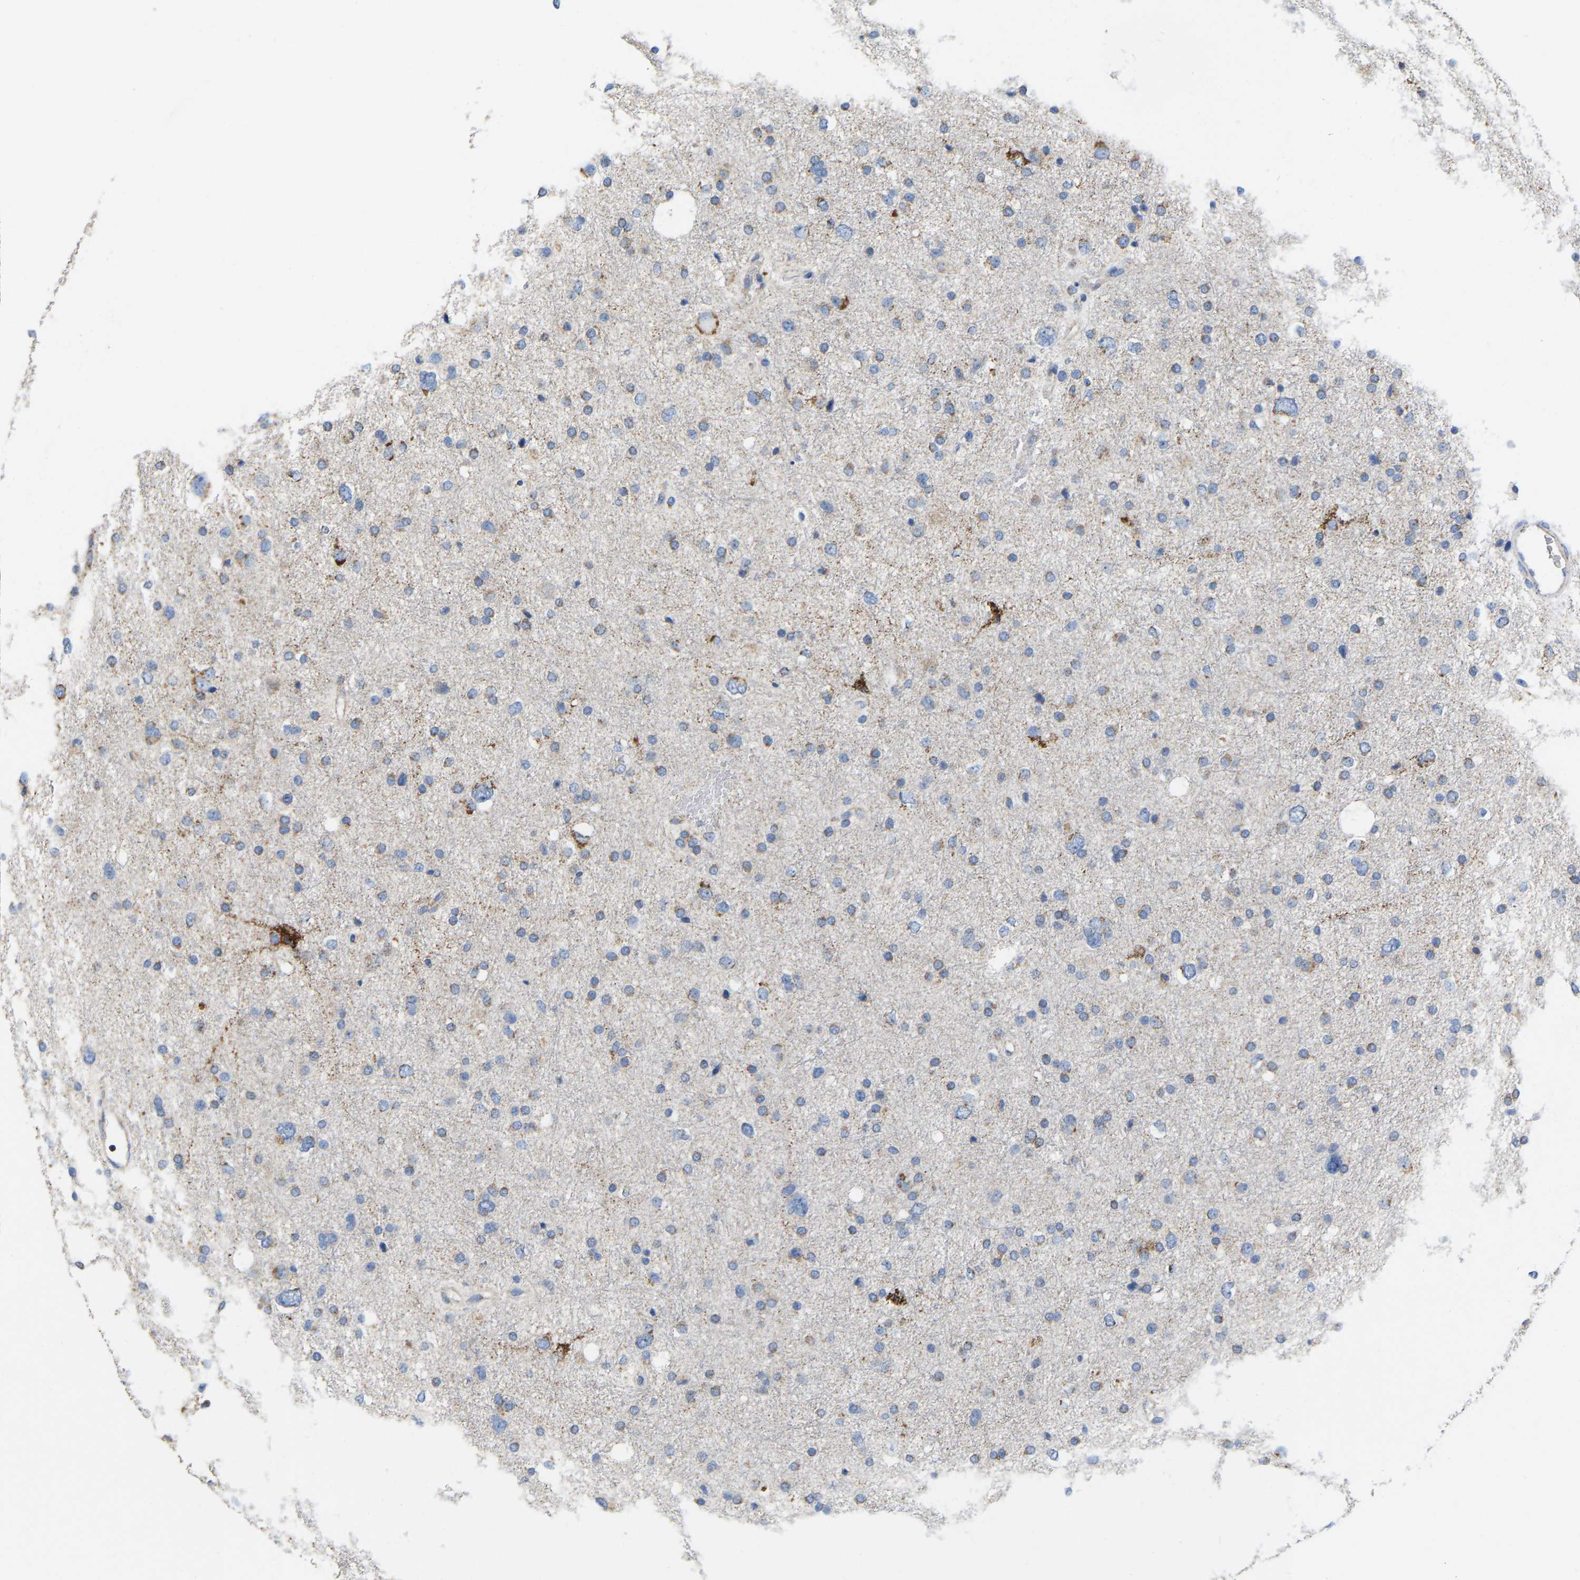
{"staining": {"intensity": "weak", "quantity": "<25%", "location": "cytoplasmic/membranous"}, "tissue": "glioma", "cell_type": "Tumor cells", "image_type": "cancer", "snomed": [{"axis": "morphology", "description": "Glioma, malignant, Low grade"}, {"axis": "topography", "description": "Brain"}], "caption": "DAB immunohistochemical staining of glioma exhibits no significant expression in tumor cells. Nuclei are stained in blue.", "gene": "CBLB", "patient": {"sex": "female", "age": 37}}